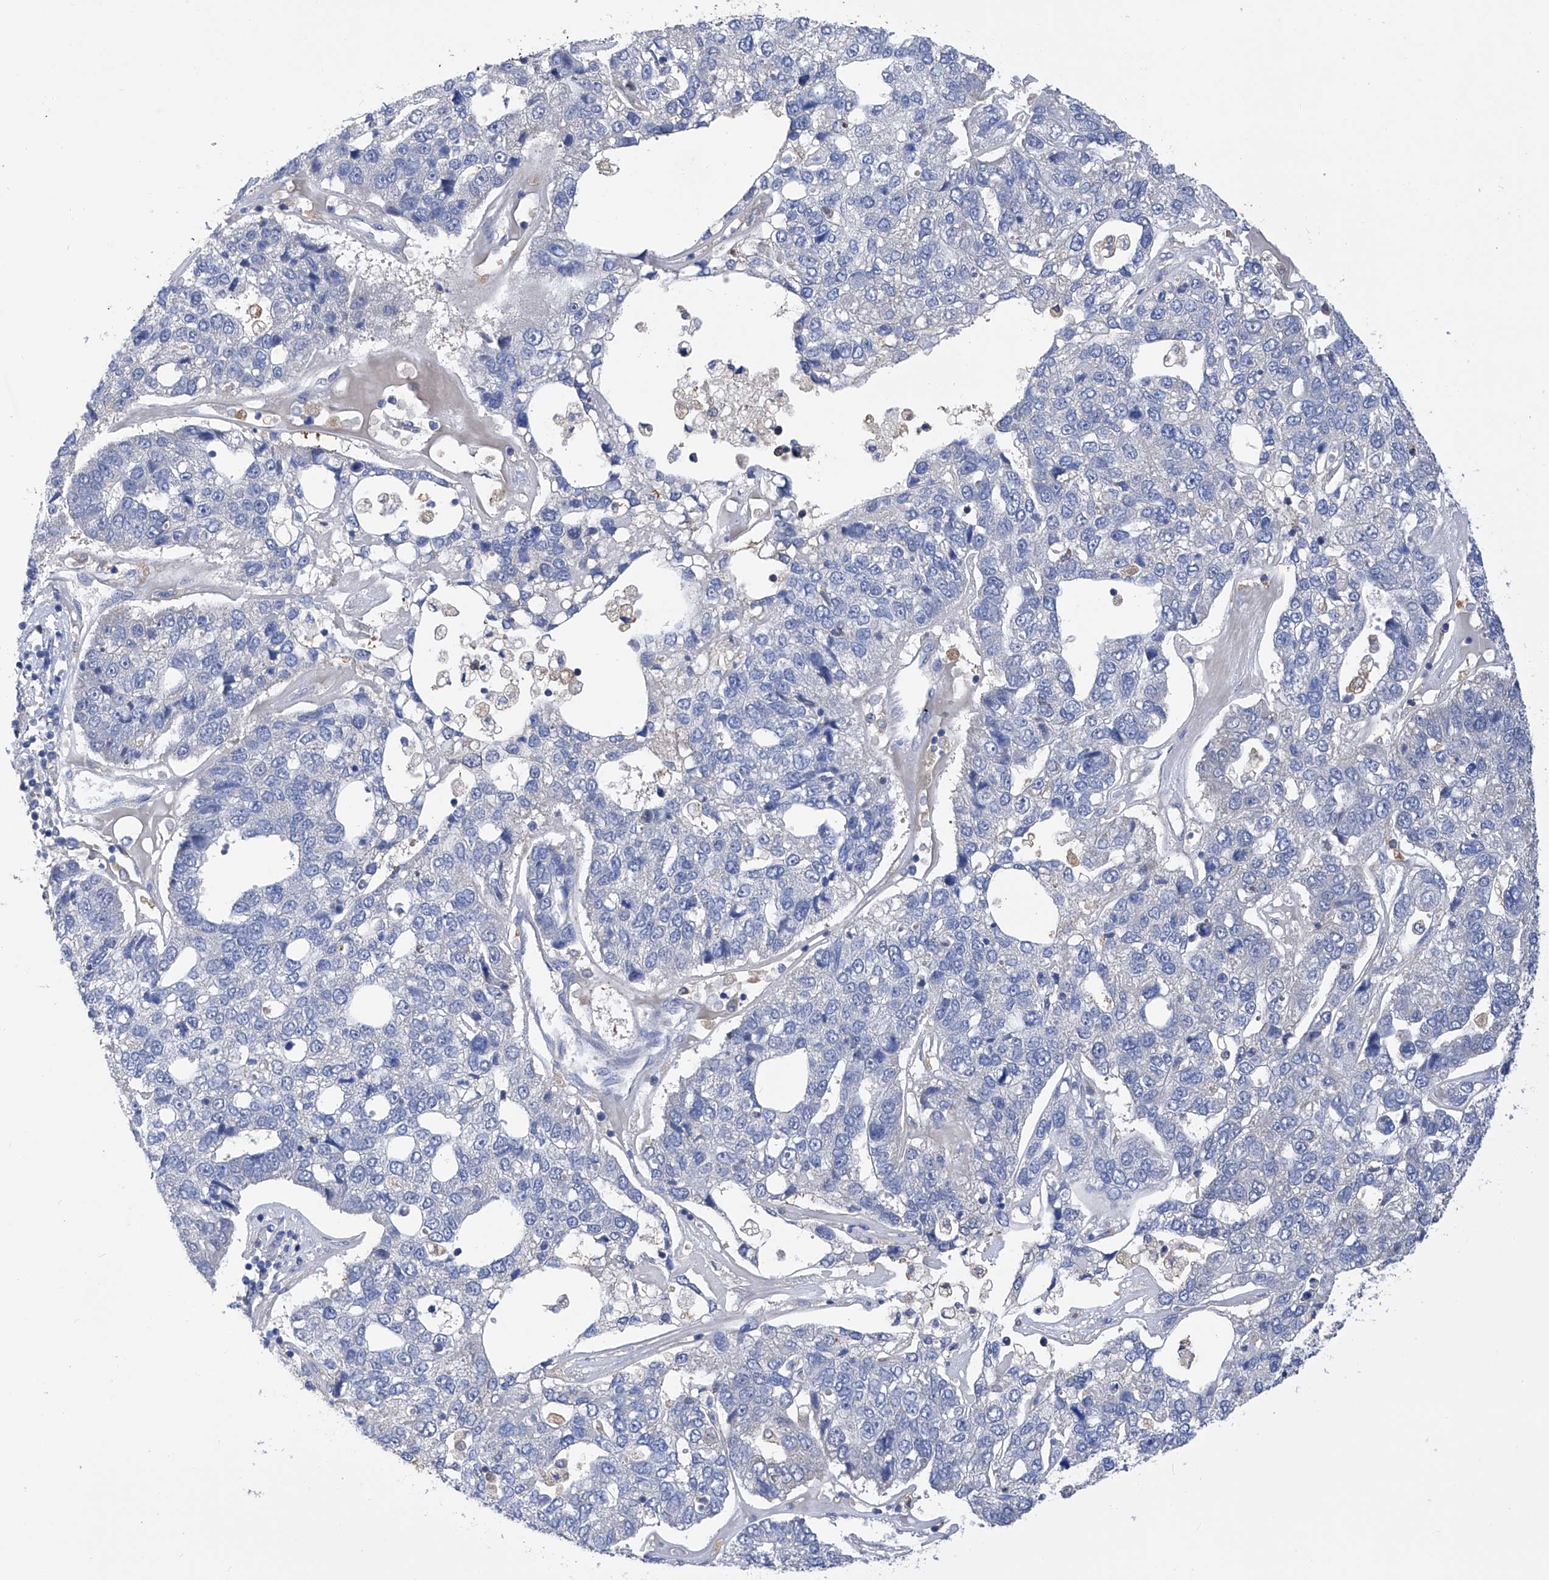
{"staining": {"intensity": "negative", "quantity": "none", "location": "none"}, "tissue": "pancreatic cancer", "cell_type": "Tumor cells", "image_type": "cancer", "snomed": [{"axis": "morphology", "description": "Adenocarcinoma, NOS"}, {"axis": "topography", "description": "Pancreas"}], "caption": "High magnification brightfield microscopy of pancreatic cancer stained with DAB (brown) and counterstained with hematoxylin (blue): tumor cells show no significant staining. Brightfield microscopy of immunohistochemistry (IHC) stained with DAB (3,3'-diaminobenzidine) (brown) and hematoxylin (blue), captured at high magnification.", "gene": "SPATA20", "patient": {"sex": "female", "age": 61}}